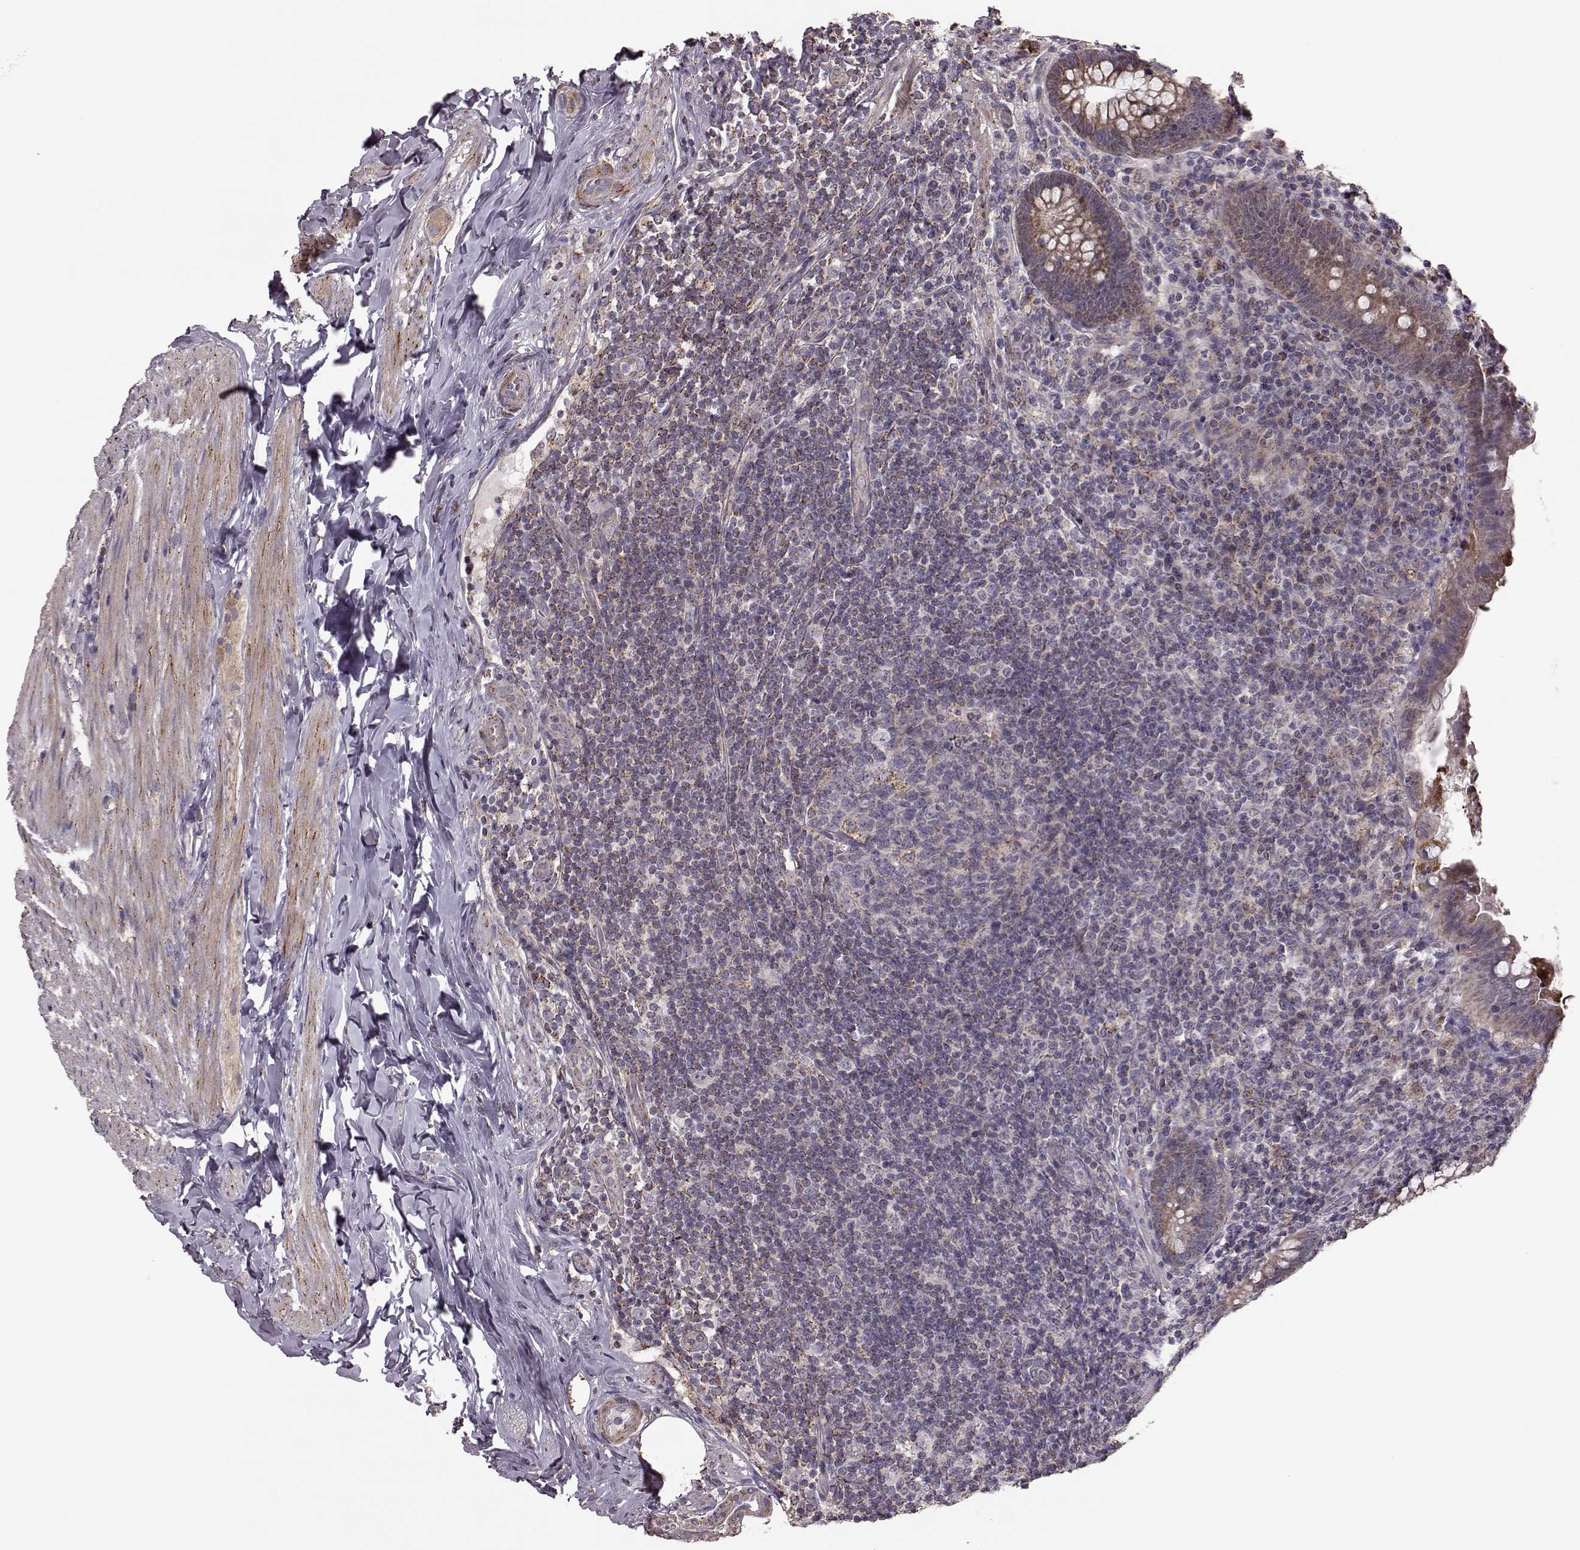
{"staining": {"intensity": "moderate", "quantity": ">75%", "location": "cytoplasmic/membranous"}, "tissue": "appendix", "cell_type": "Glandular cells", "image_type": "normal", "snomed": [{"axis": "morphology", "description": "Normal tissue, NOS"}, {"axis": "topography", "description": "Appendix"}], "caption": "Brown immunohistochemical staining in benign appendix demonstrates moderate cytoplasmic/membranous staining in about >75% of glandular cells.", "gene": "PUDP", "patient": {"sex": "male", "age": 47}}